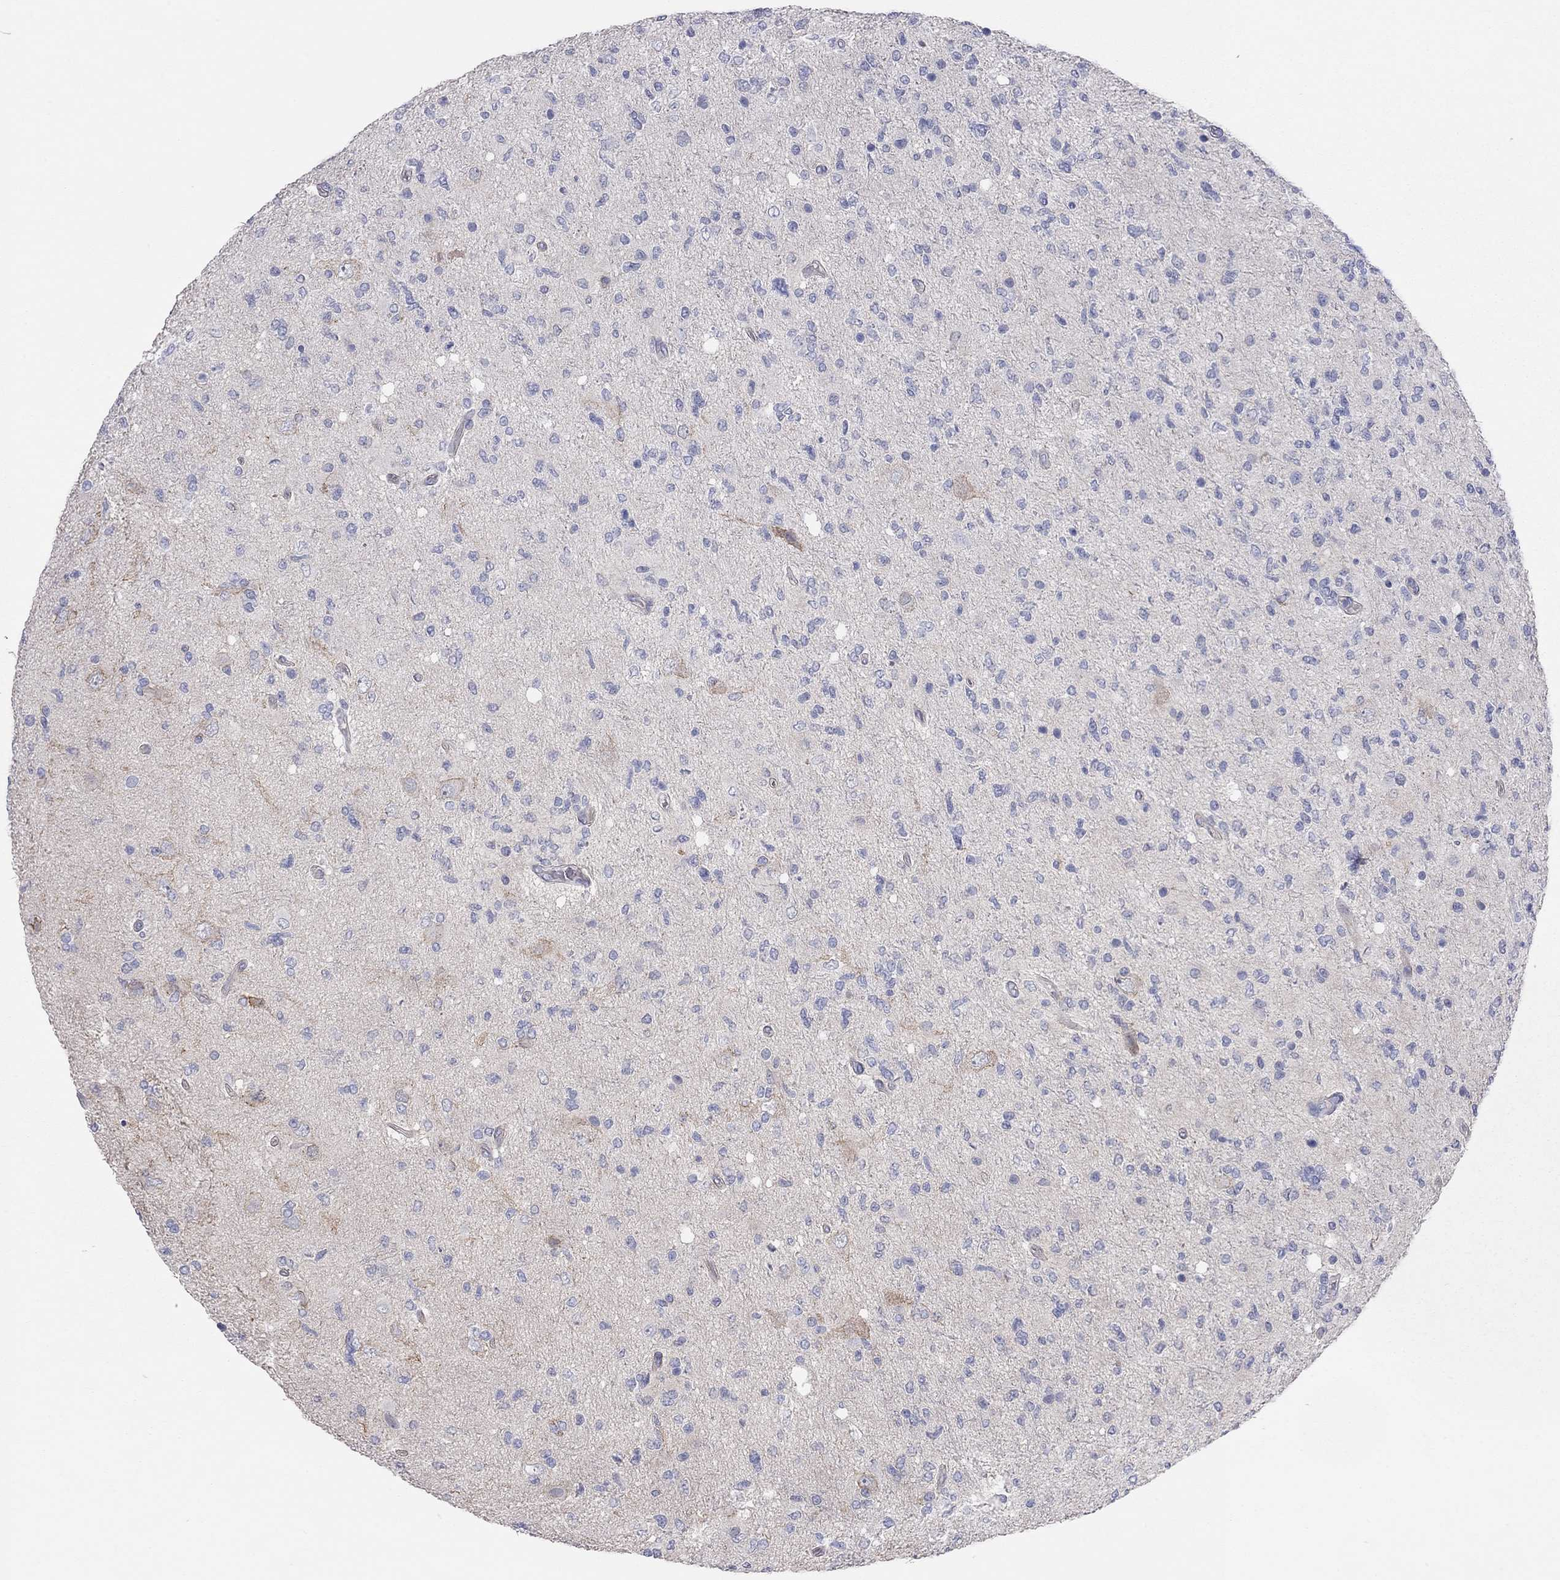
{"staining": {"intensity": "negative", "quantity": "none", "location": "none"}, "tissue": "glioma", "cell_type": "Tumor cells", "image_type": "cancer", "snomed": [{"axis": "morphology", "description": "Glioma, malignant, High grade"}, {"axis": "topography", "description": "Cerebral cortex"}], "caption": "Tumor cells show no significant protein expression in glioma.", "gene": "KCNB1", "patient": {"sex": "male", "age": 70}}